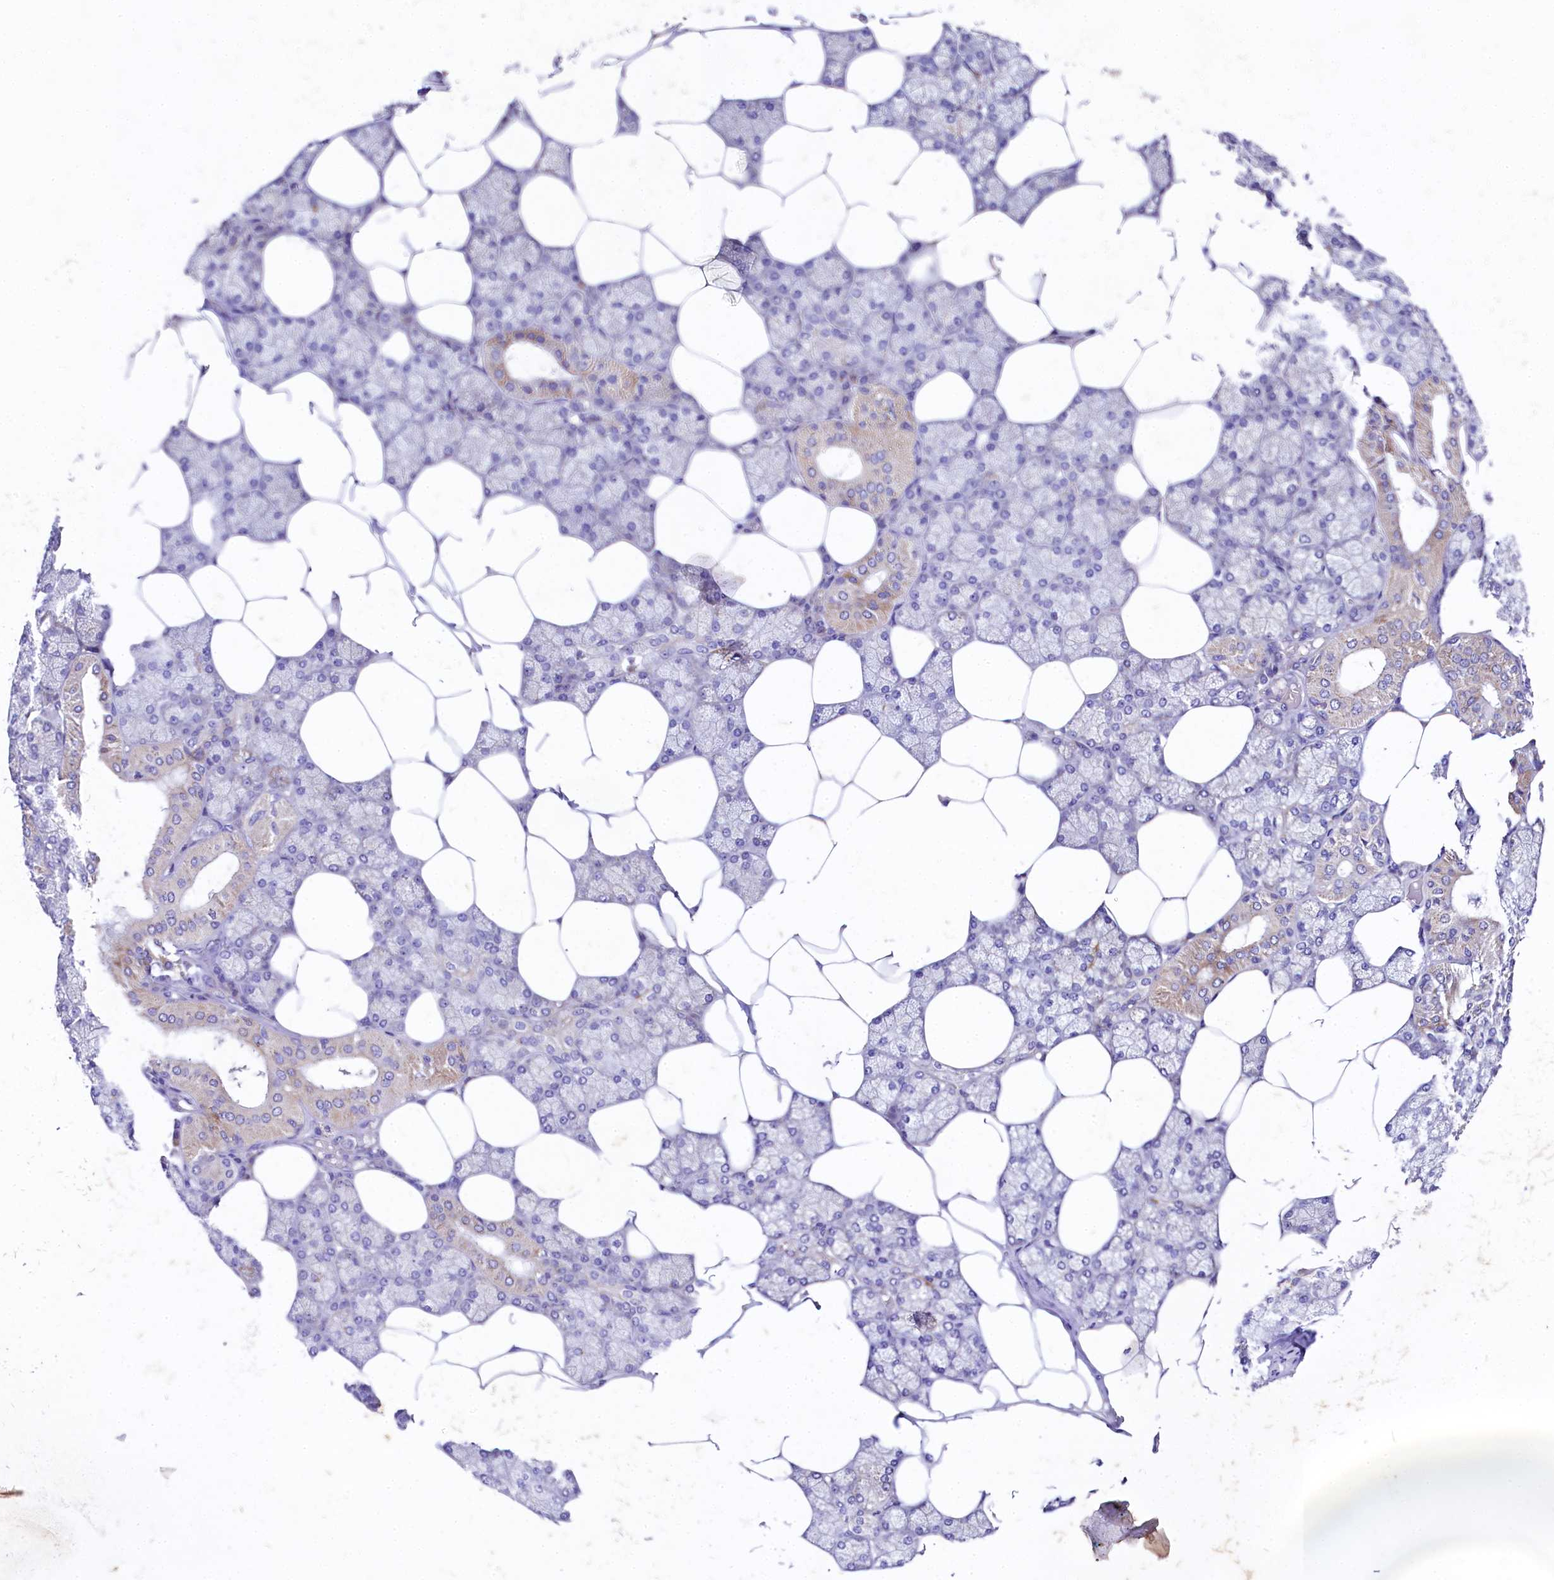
{"staining": {"intensity": "moderate", "quantity": "<25%", "location": "cytoplasmic/membranous"}, "tissue": "salivary gland", "cell_type": "Glandular cells", "image_type": "normal", "snomed": [{"axis": "morphology", "description": "Normal tissue, NOS"}, {"axis": "topography", "description": "Salivary gland"}], "caption": "A brown stain labels moderate cytoplasmic/membranous staining of a protein in glandular cells of normal salivary gland.", "gene": "FXYD6", "patient": {"sex": "male", "age": 62}}